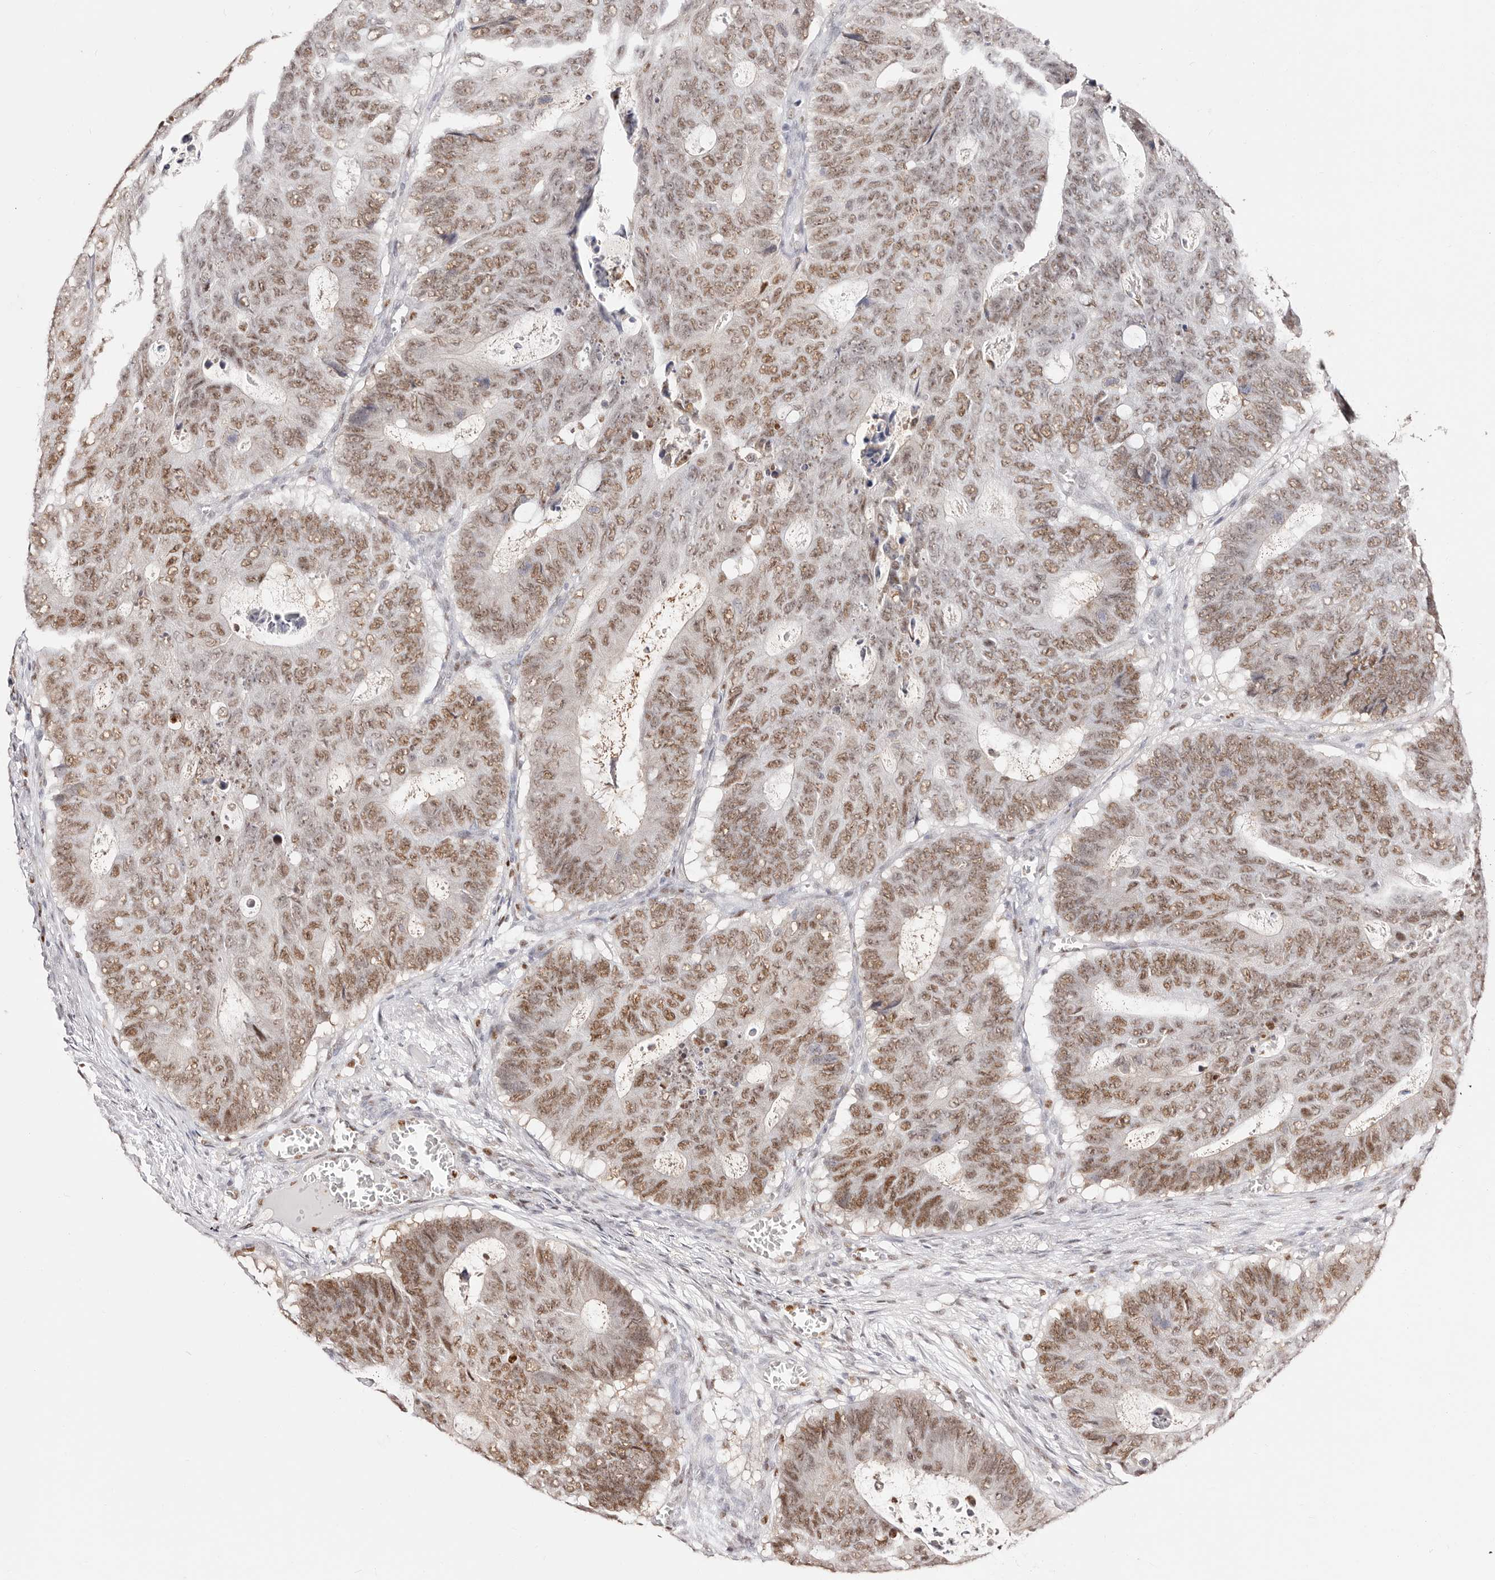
{"staining": {"intensity": "moderate", "quantity": ">75%", "location": "nuclear"}, "tissue": "colorectal cancer", "cell_type": "Tumor cells", "image_type": "cancer", "snomed": [{"axis": "morphology", "description": "Adenocarcinoma, NOS"}, {"axis": "topography", "description": "Colon"}], "caption": "The histopathology image reveals immunohistochemical staining of colorectal cancer. There is moderate nuclear expression is appreciated in approximately >75% of tumor cells.", "gene": "TKT", "patient": {"sex": "male", "age": 87}}